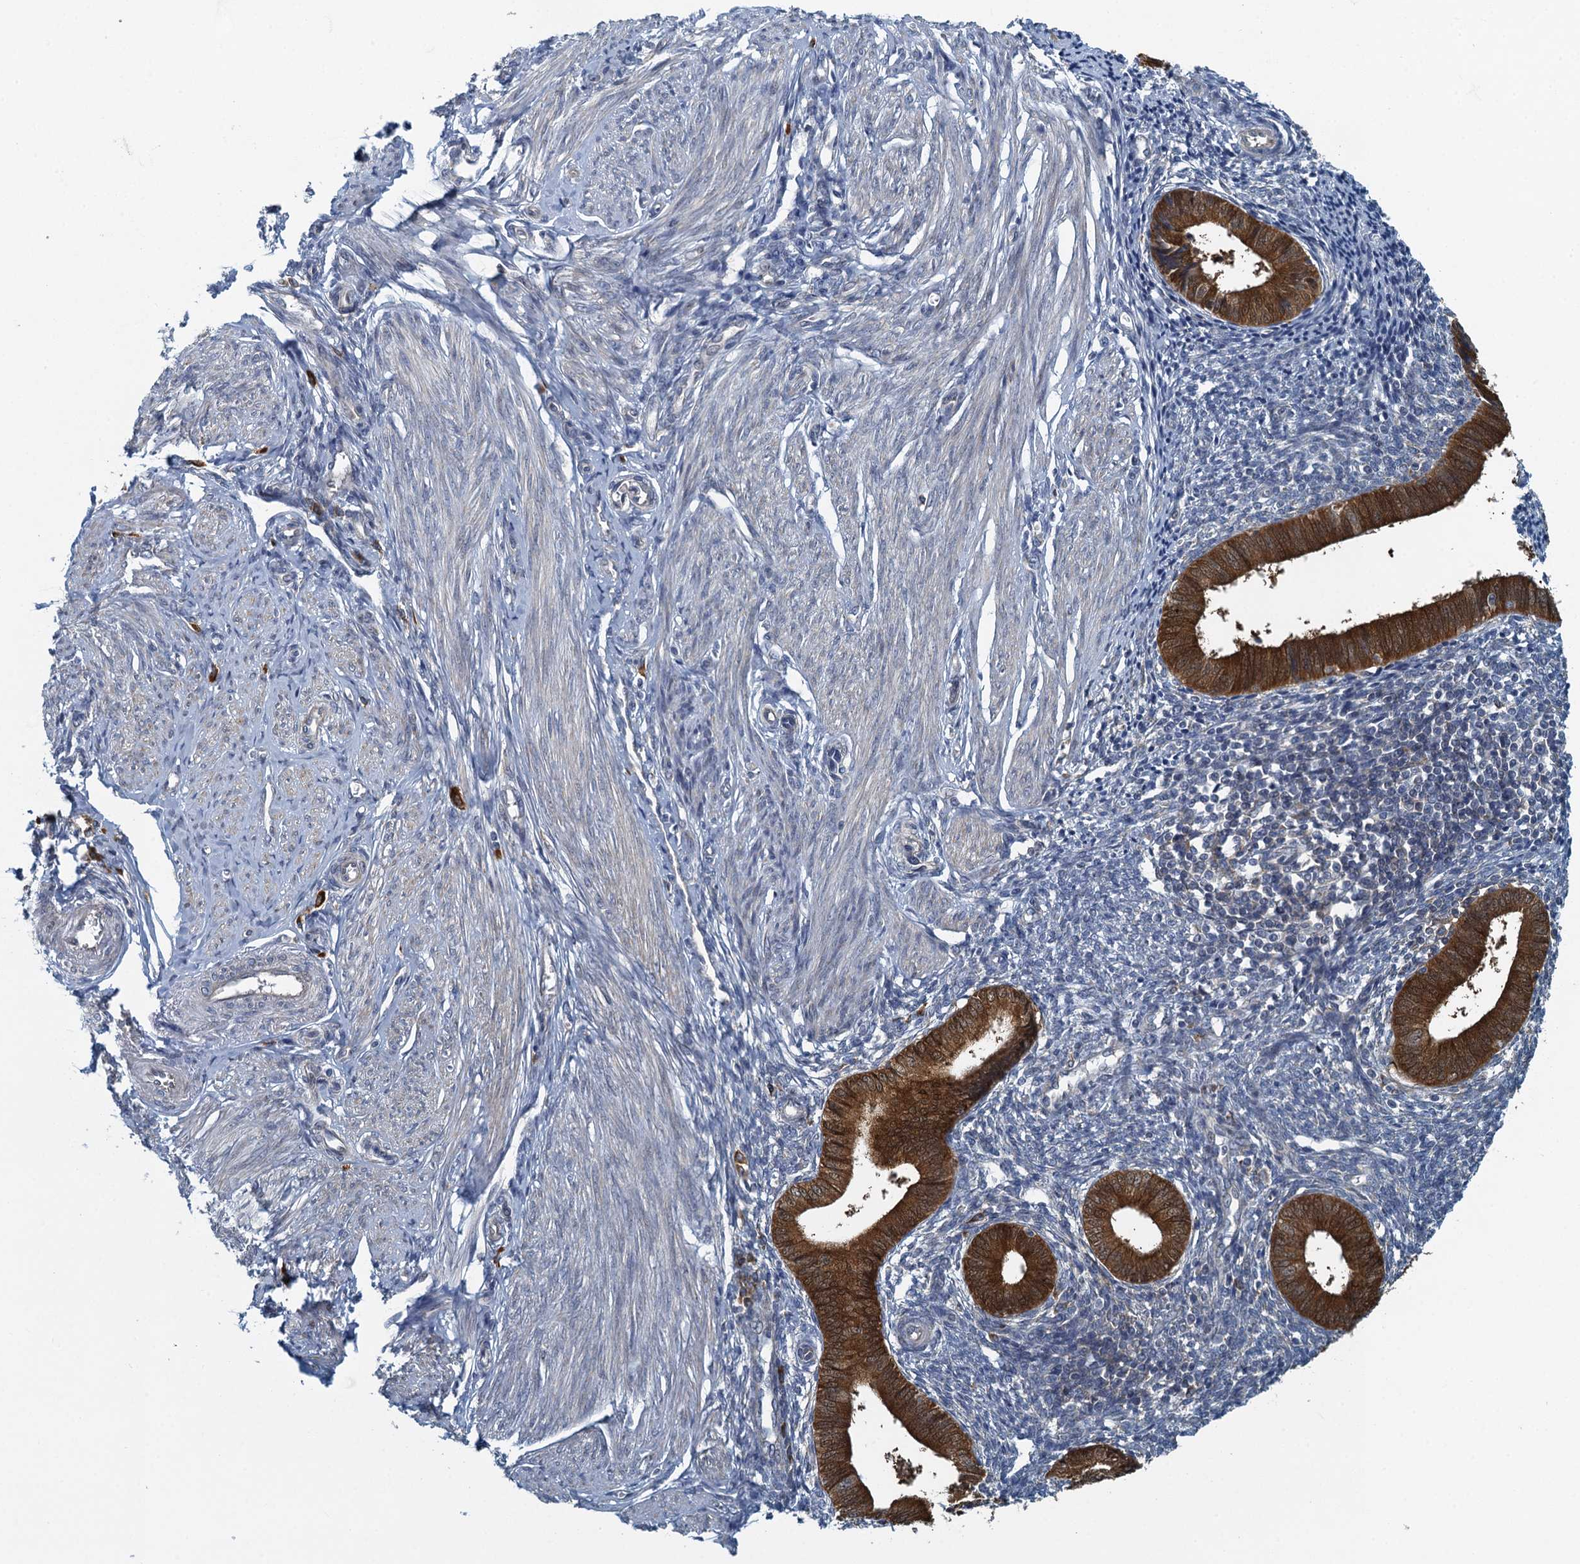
{"staining": {"intensity": "negative", "quantity": "none", "location": "none"}, "tissue": "endometrium", "cell_type": "Cells in endometrial stroma", "image_type": "normal", "snomed": [{"axis": "morphology", "description": "Normal tissue, NOS"}, {"axis": "topography", "description": "Endometrium"}], "caption": "The IHC histopathology image has no significant staining in cells in endometrial stroma of endometrium.", "gene": "ALG2", "patient": {"sex": "female", "age": 46}}